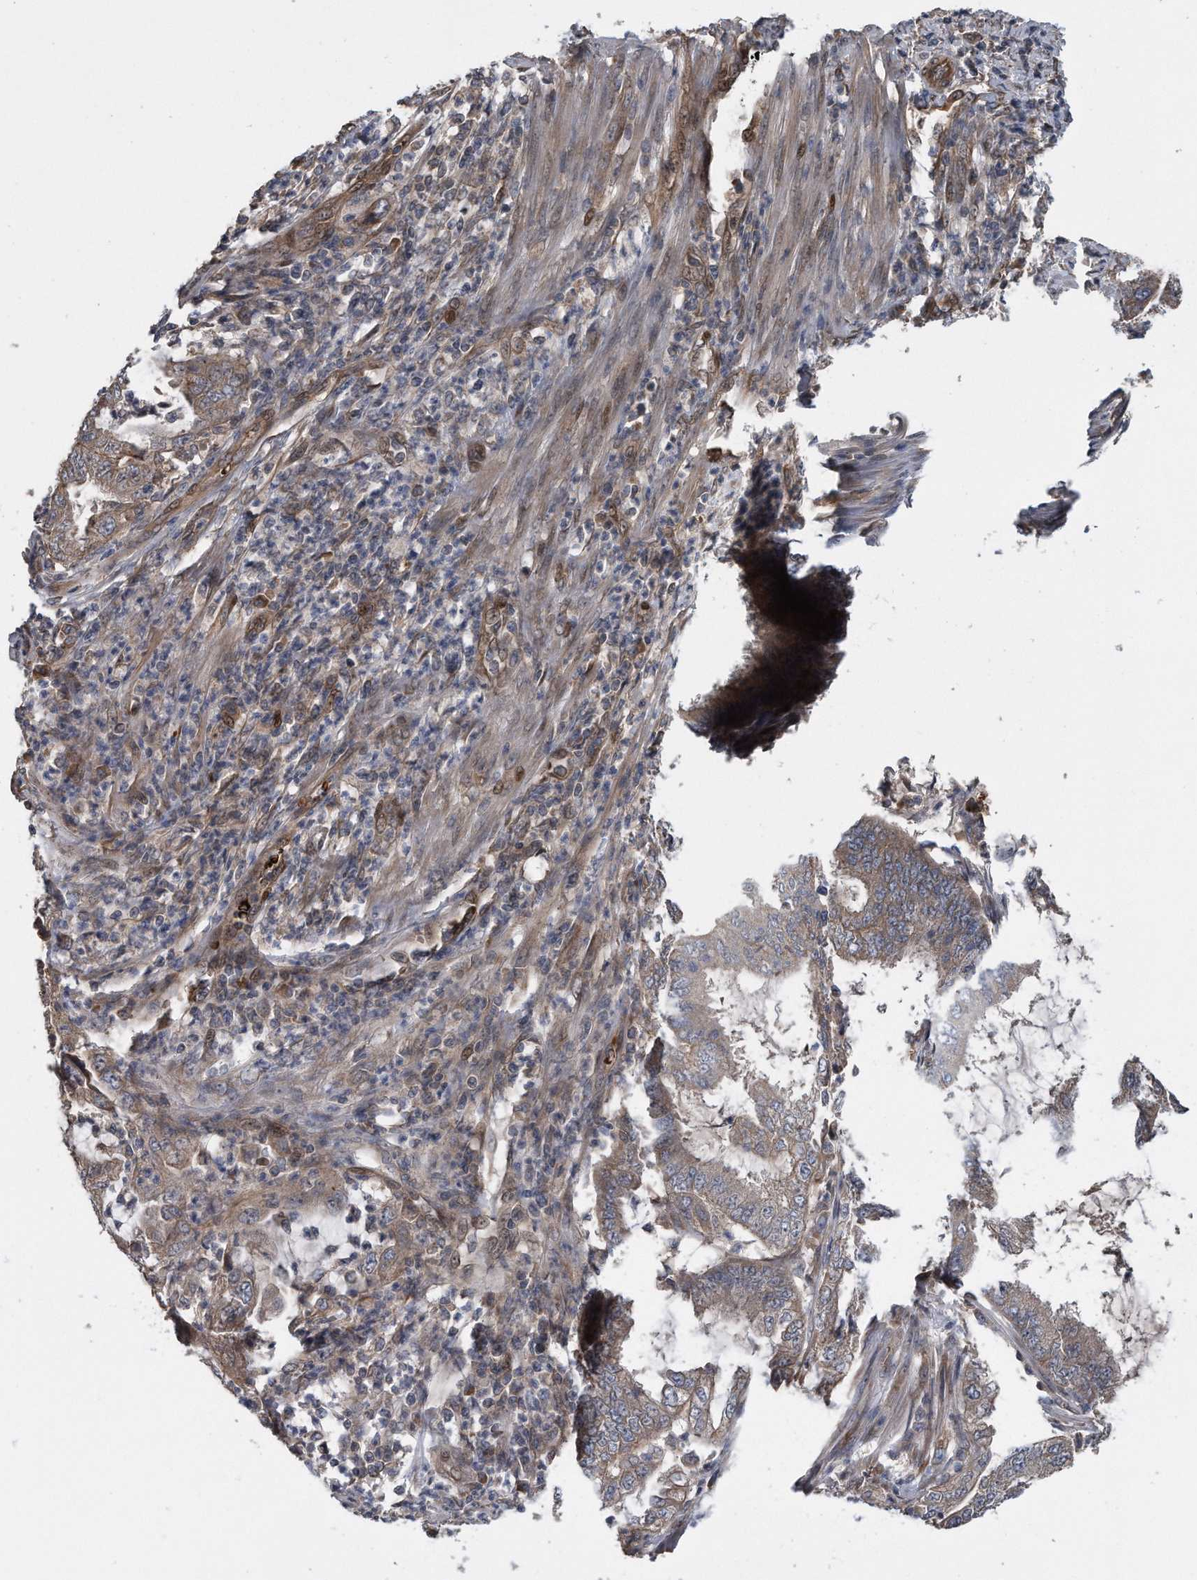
{"staining": {"intensity": "weak", "quantity": ">75%", "location": "cytoplasmic/membranous"}, "tissue": "endometrial cancer", "cell_type": "Tumor cells", "image_type": "cancer", "snomed": [{"axis": "morphology", "description": "Adenocarcinoma, NOS"}, {"axis": "topography", "description": "Endometrium"}], "caption": "A high-resolution image shows IHC staining of endometrial cancer, which displays weak cytoplasmic/membranous staining in approximately >75% of tumor cells.", "gene": "ZNF79", "patient": {"sex": "female", "age": 49}}